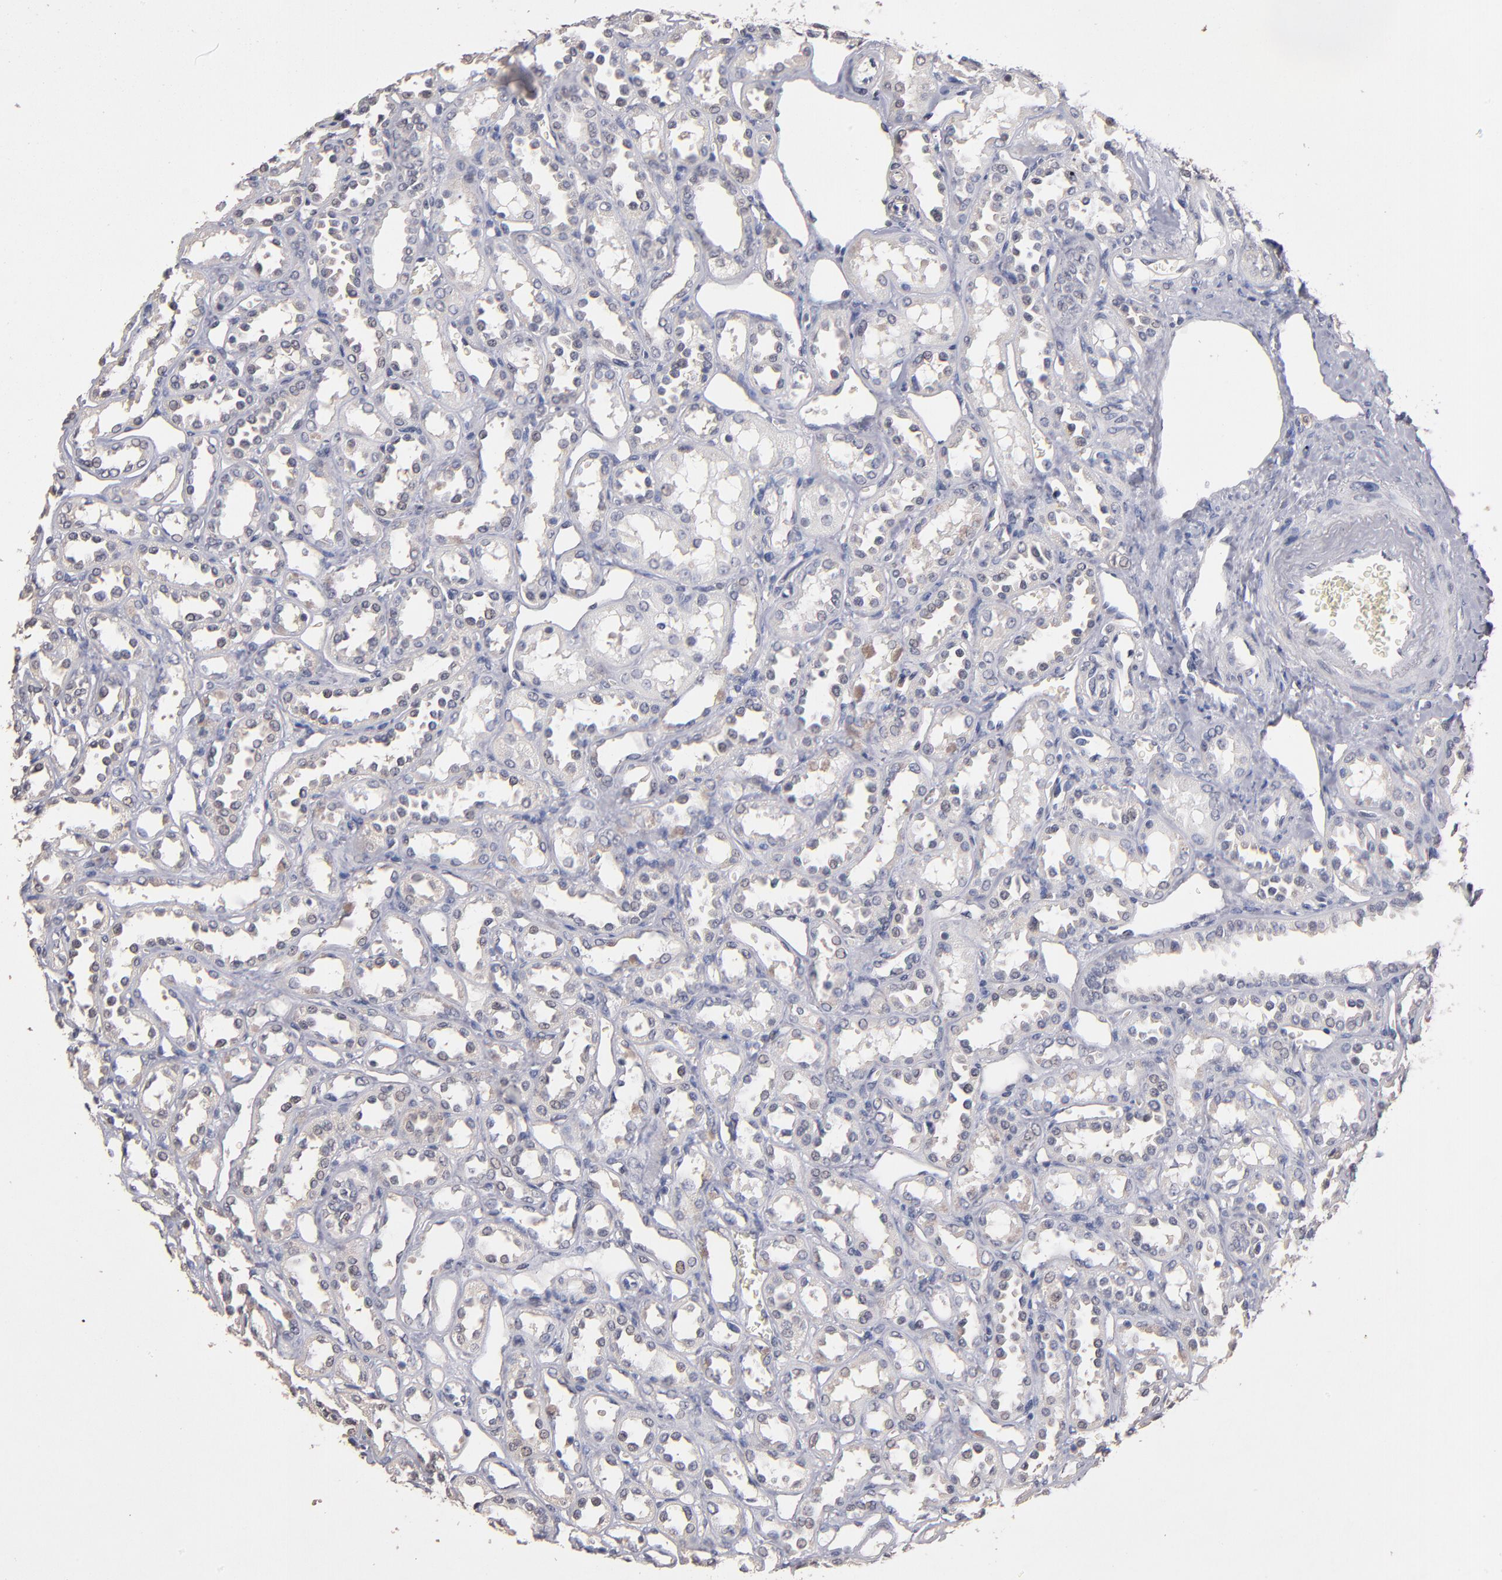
{"staining": {"intensity": "negative", "quantity": "none", "location": "none"}, "tissue": "kidney", "cell_type": "Cells in glomeruli", "image_type": "normal", "snomed": [{"axis": "morphology", "description": "Normal tissue, NOS"}, {"axis": "topography", "description": "Kidney"}], "caption": "There is no significant positivity in cells in glomeruli of kidney. Brightfield microscopy of IHC stained with DAB (3,3'-diaminobenzidine) (brown) and hematoxylin (blue), captured at high magnification.", "gene": "PSMD10", "patient": {"sex": "female", "age": 52}}